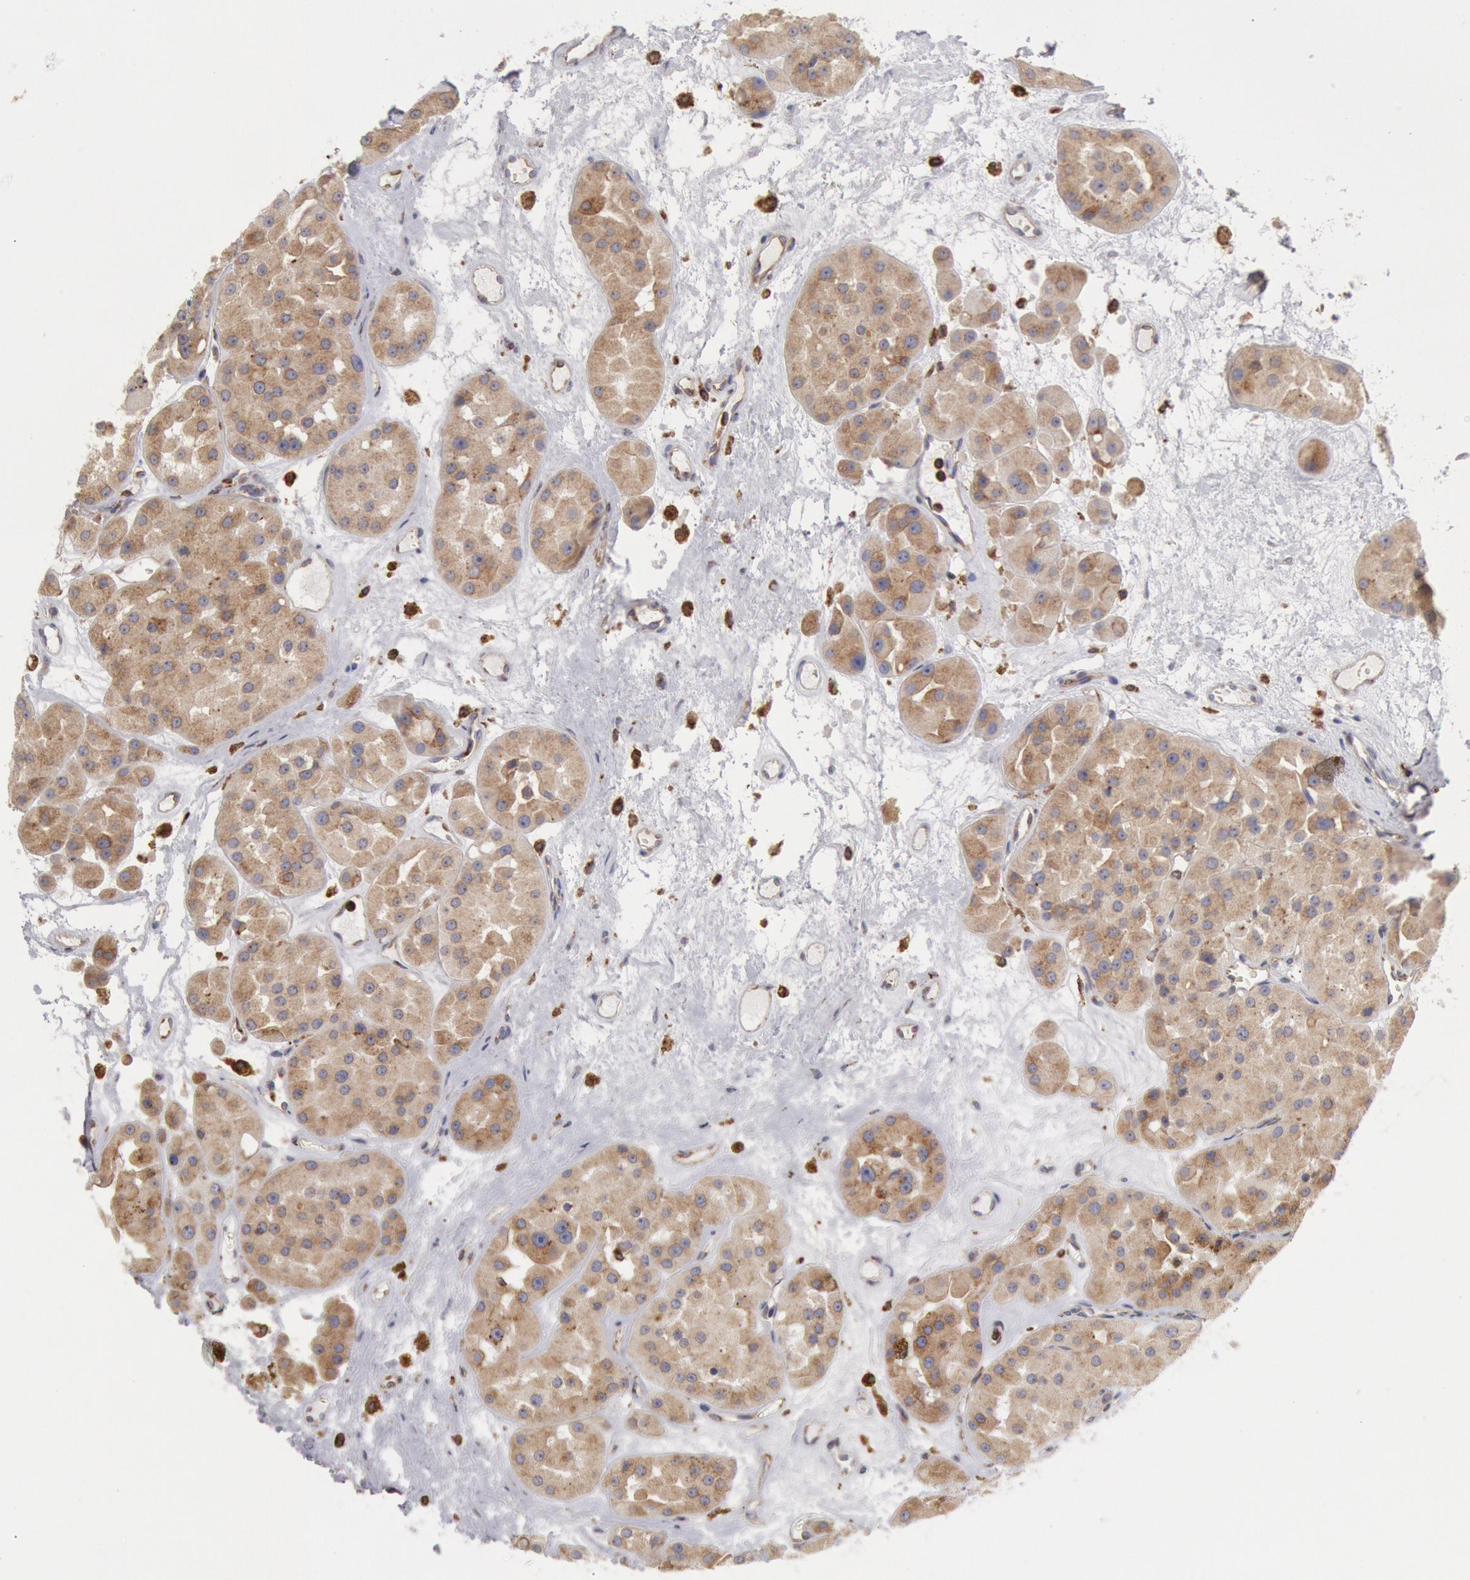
{"staining": {"intensity": "weak", "quantity": ">75%", "location": "cytoplasmic/membranous"}, "tissue": "renal cancer", "cell_type": "Tumor cells", "image_type": "cancer", "snomed": [{"axis": "morphology", "description": "Adenocarcinoma, uncertain malignant potential"}, {"axis": "topography", "description": "Kidney"}], "caption": "DAB immunohistochemical staining of renal adenocarcinoma,  uncertain malignant potential demonstrates weak cytoplasmic/membranous protein staining in approximately >75% of tumor cells.", "gene": "ERP44", "patient": {"sex": "male", "age": 63}}